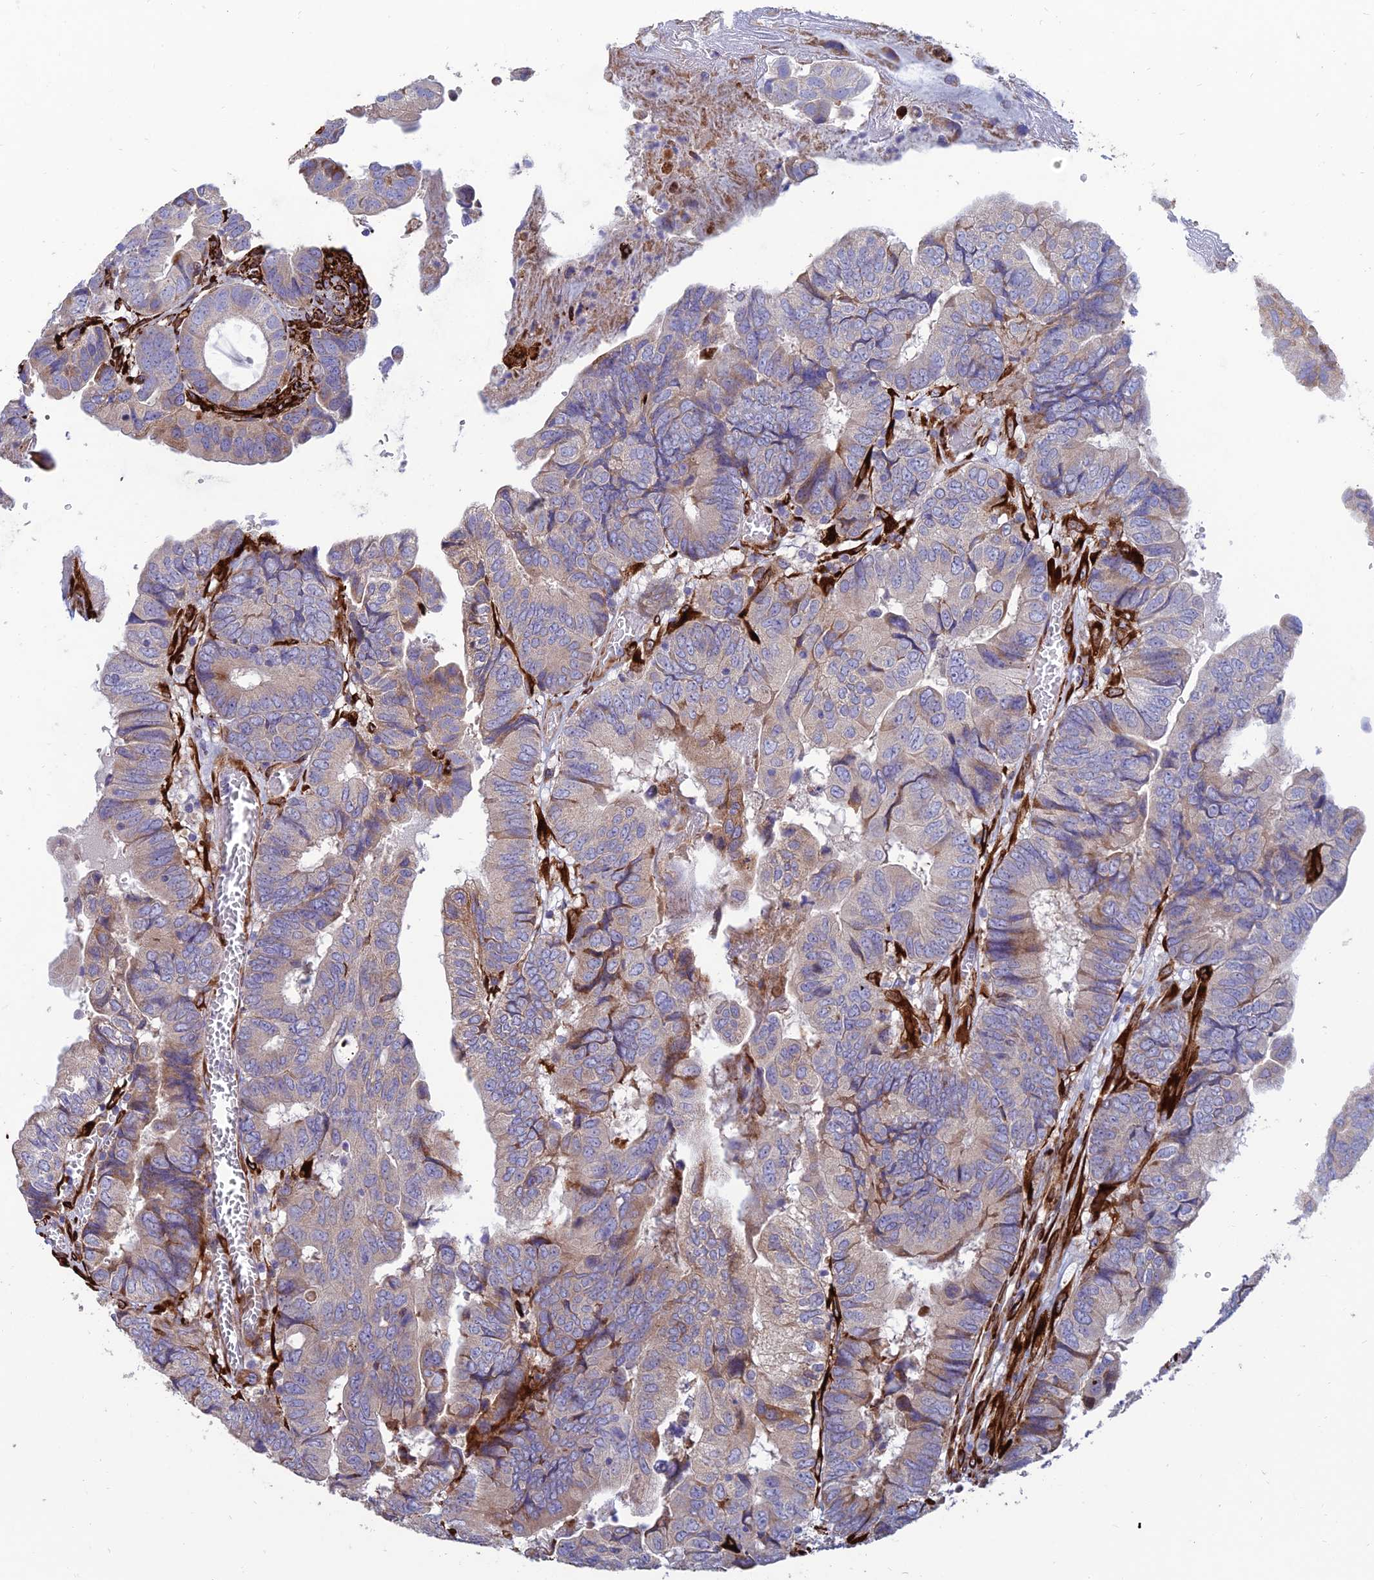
{"staining": {"intensity": "weak", "quantity": "<25%", "location": "cytoplasmic/membranous"}, "tissue": "colorectal cancer", "cell_type": "Tumor cells", "image_type": "cancer", "snomed": [{"axis": "morphology", "description": "Adenocarcinoma, NOS"}, {"axis": "topography", "description": "Colon"}], "caption": "Colorectal cancer (adenocarcinoma) was stained to show a protein in brown. There is no significant expression in tumor cells.", "gene": "RCN3", "patient": {"sex": "male", "age": 85}}